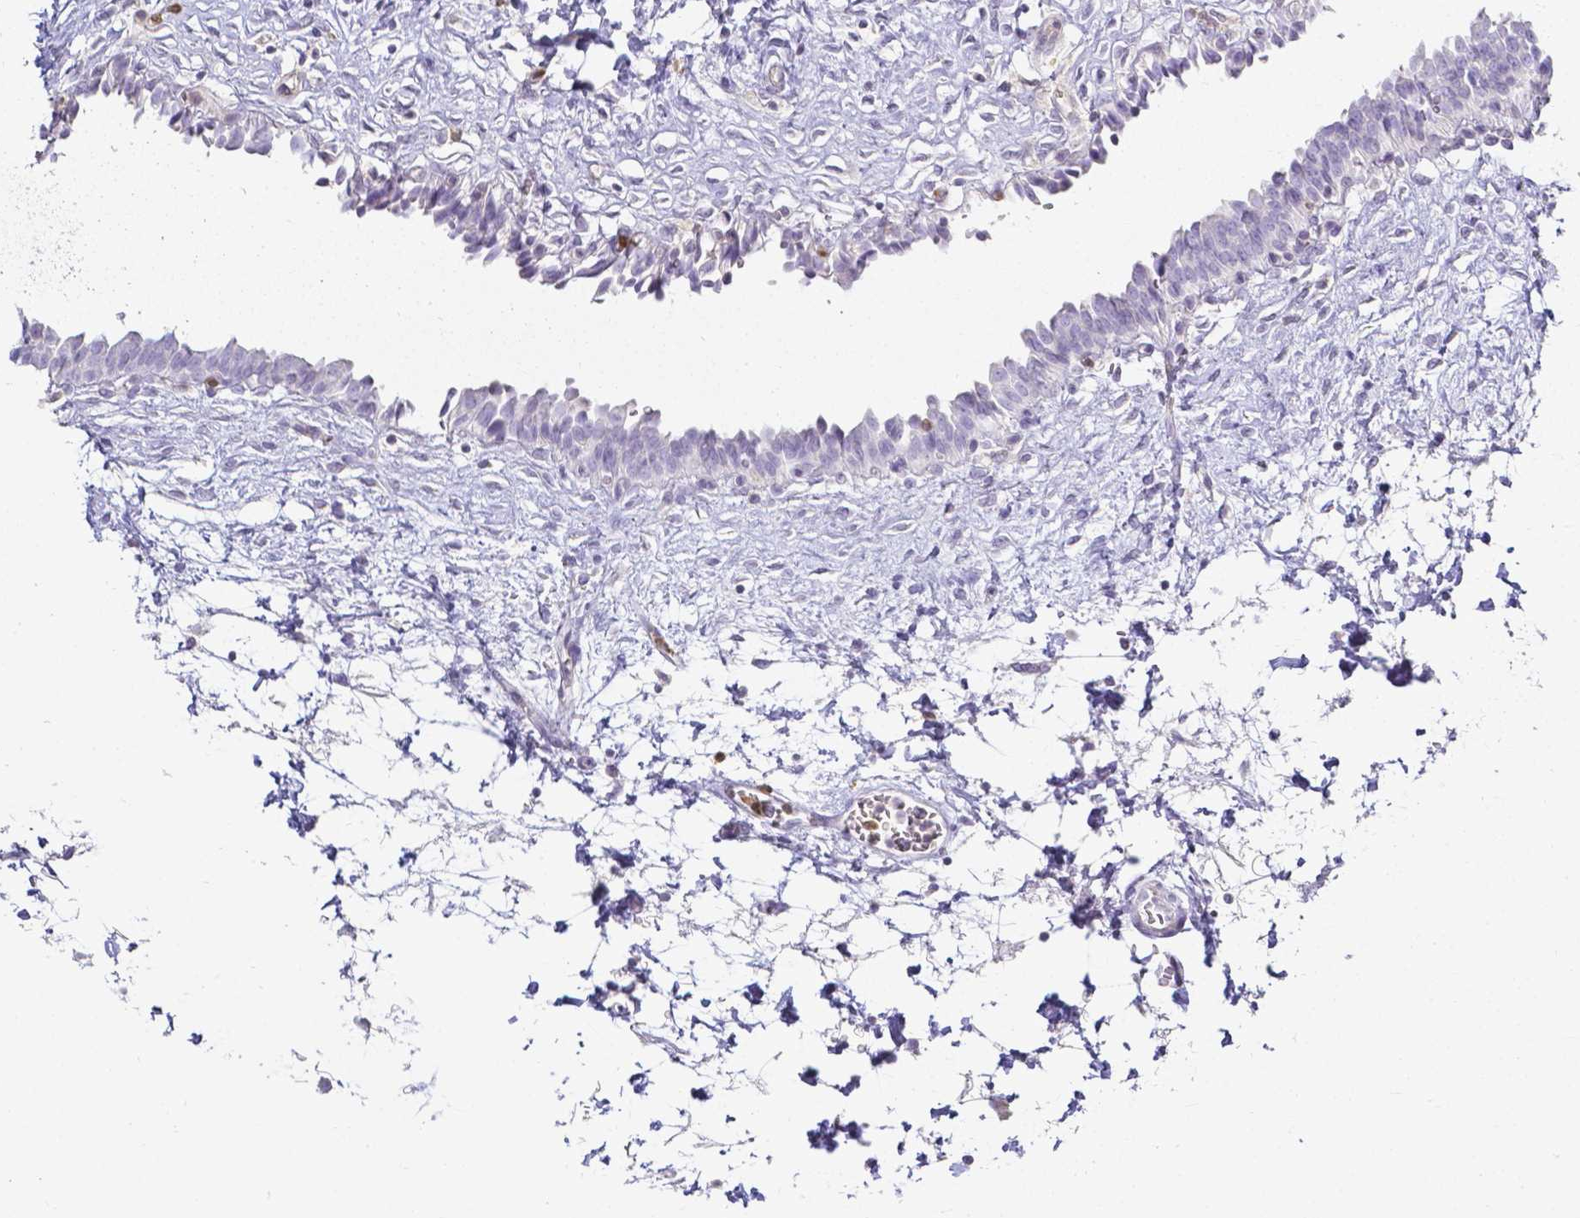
{"staining": {"intensity": "negative", "quantity": "none", "location": "none"}, "tissue": "urinary bladder", "cell_type": "Urothelial cells", "image_type": "normal", "snomed": [{"axis": "morphology", "description": "Normal tissue, NOS"}, {"axis": "topography", "description": "Urinary bladder"}], "caption": "IHC histopathology image of normal human urinary bladder stained for a protein (brown), which reveals no expression in urothelial cells. (Brightfield microscopy of DAB IHC at high magnification).", "gene": "KCNH1", "patient": {"sex": "male", "age": 37}}